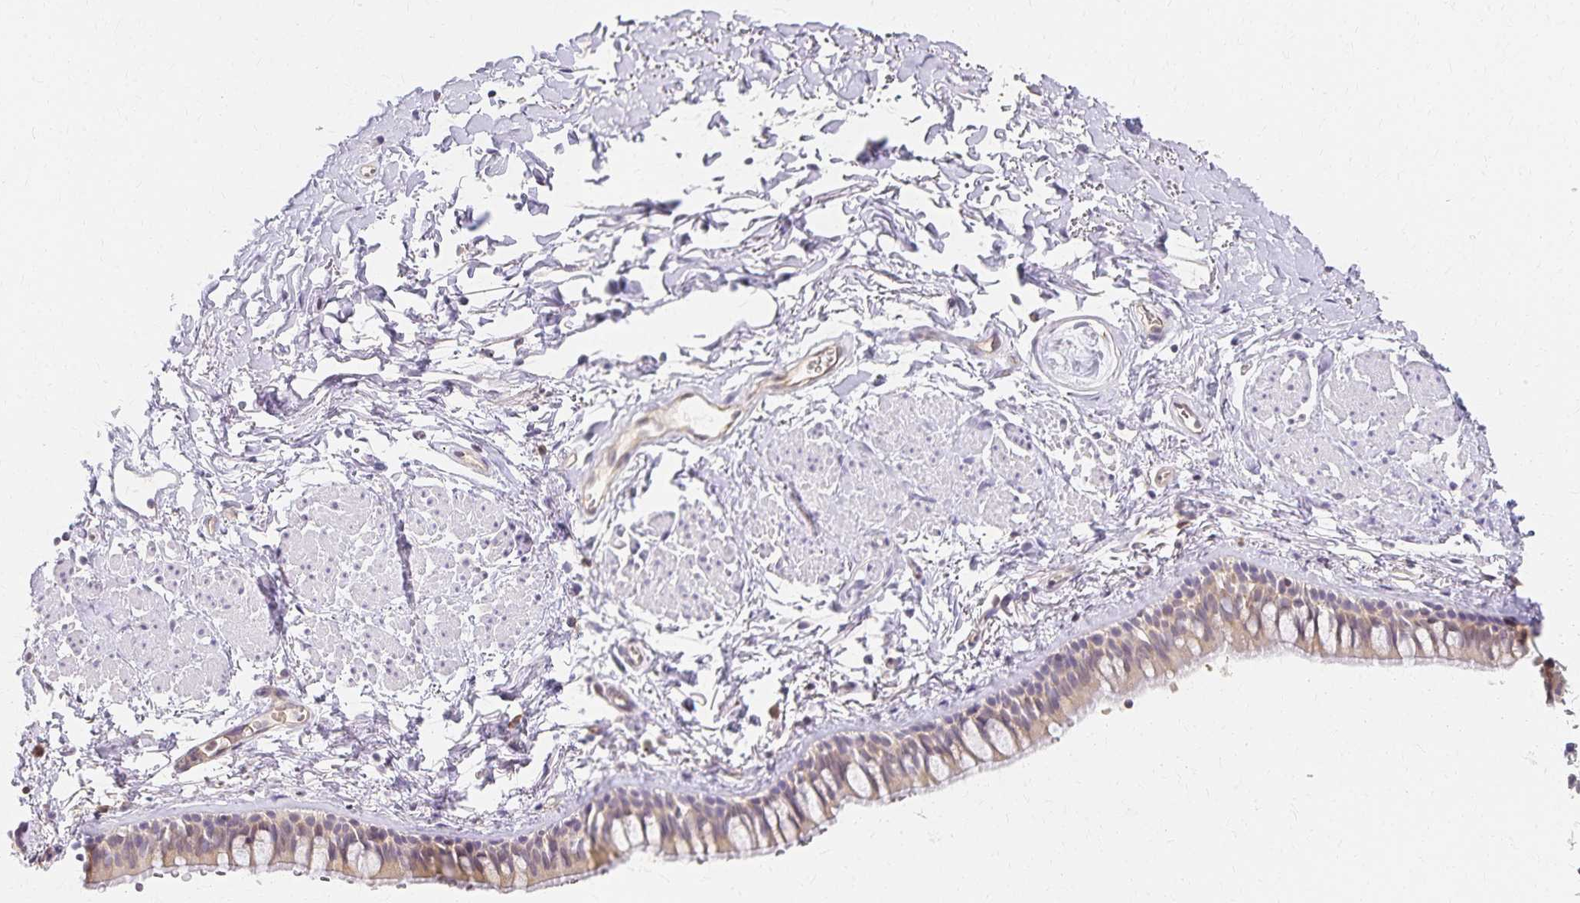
{"staining": {"intensity": "weak", "quantity": "25%-75%", "location": "cytoplasmic/membranous"}, "tissue": "bronchus", "cell_type": "Respiratory epithelial cells", "image_type": "normal", "snomed": [{"axis": "morphology", "description": "Normal tissue, NOS"}, {"axis": "topography", "description": "Lymph node"}, {"axis": "topography", "description": "Cartilage tissue"}, {"axis": "topography", "description": "Bronchus"}], "caption": "DAB (3,3'-diaminobenzidine) immunohistochemical staining of normal human bronchus displays weak cytoplasmic/membranous protein positivity in about 25%-75% of respiratory epithelial cells.", "gene": "AZGP1", "patient": {"sex": "female", "age": 70}}